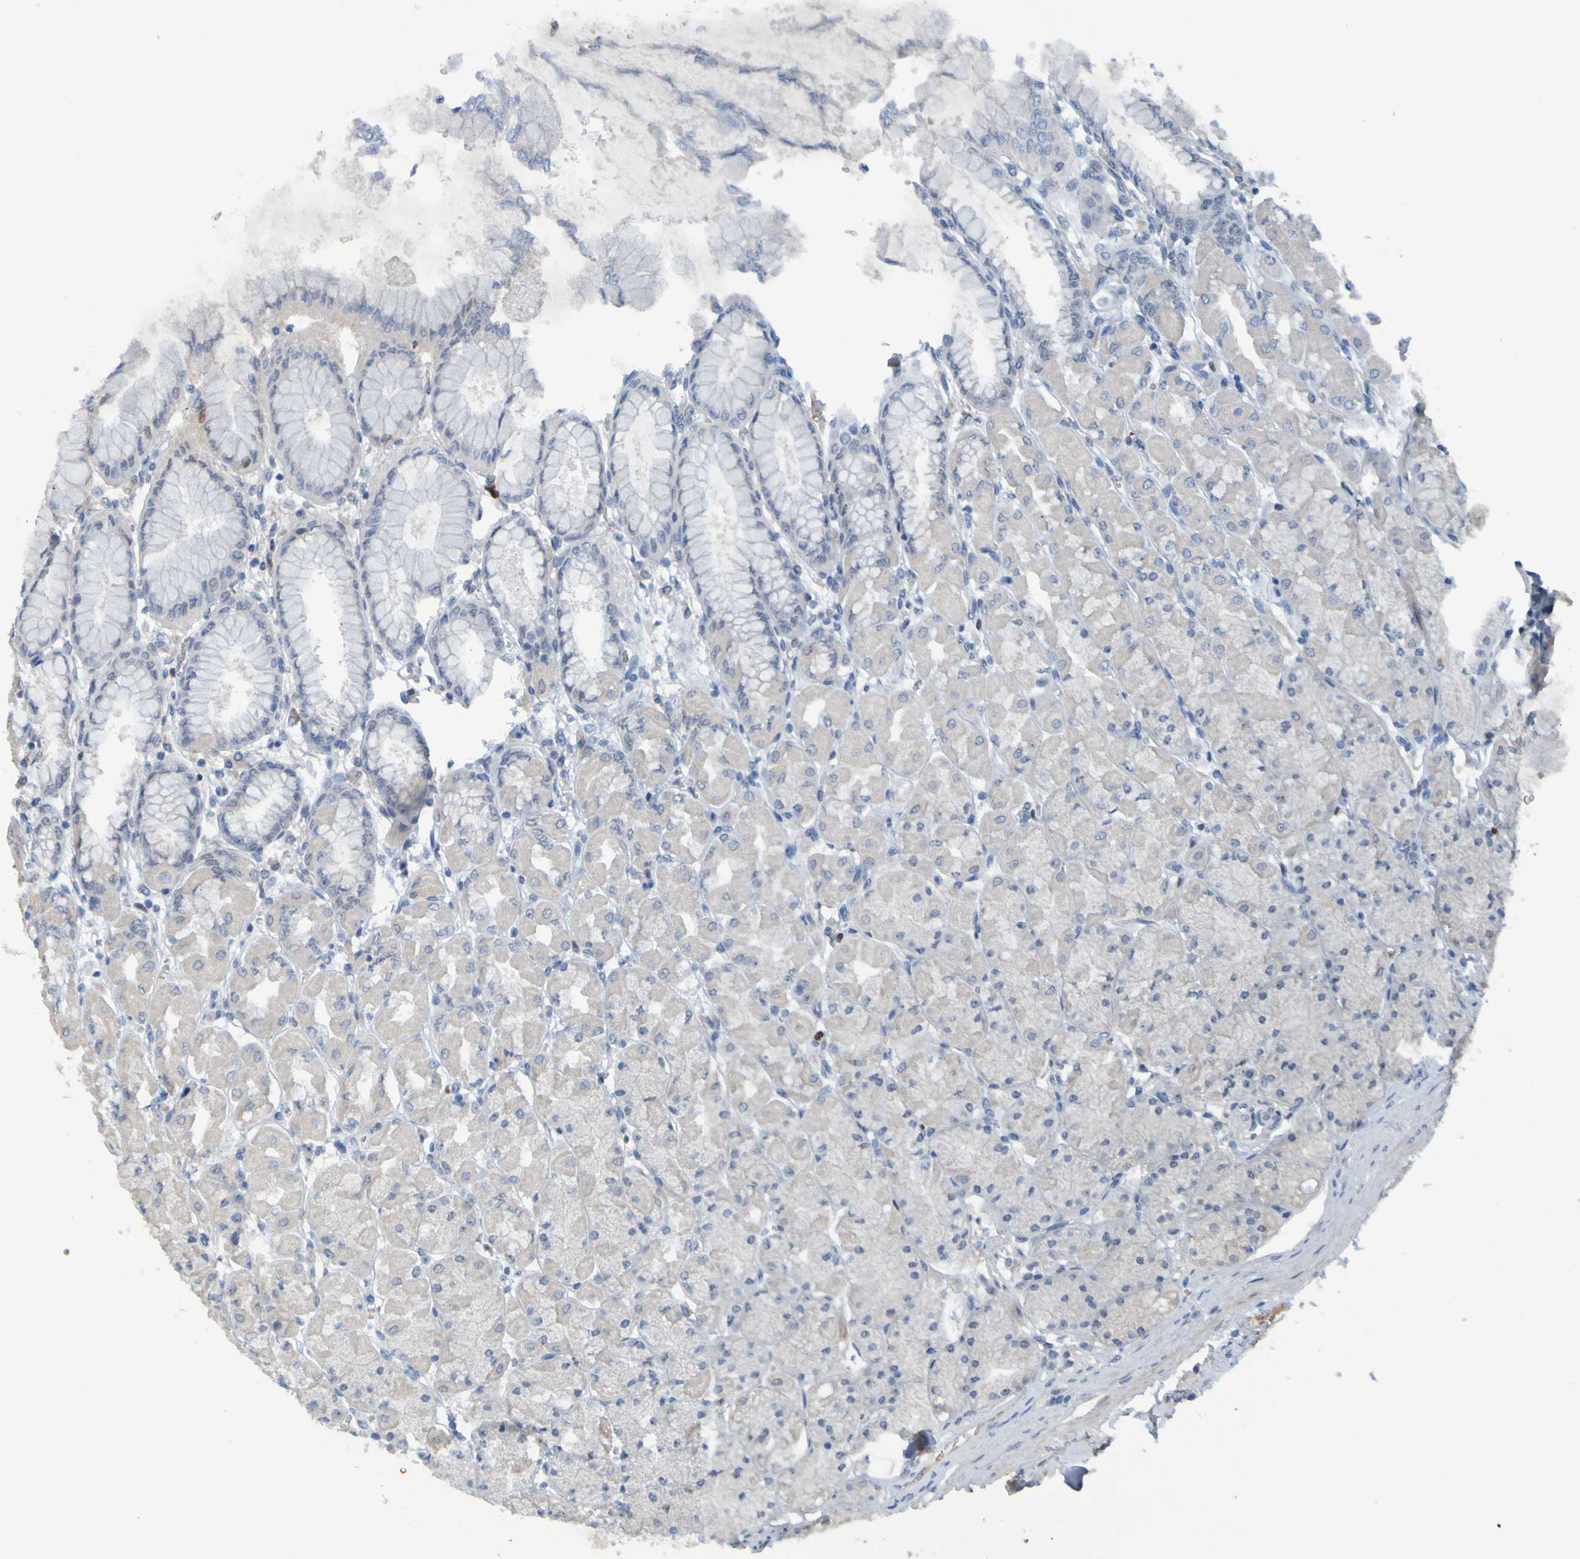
{"staining": {"intensity": "negative", "quantity": "none", "location": "none"}, "tissue": "stomach", "cell_type": "Glandular cells", "image_type": "normal", "snomed": [{"axis": "morphology", "description": "Normal tissue, NOS"}, {"axis": "topography", "description": "Stomach, upper"}], "caption": "DAB (3,3'-diaminobenzidine) immunohistochemical staining of normal stomach shows no significant positivity in glandular cells.", "gene": "USP36", "patient": {"sex": "female", "age": 56}}